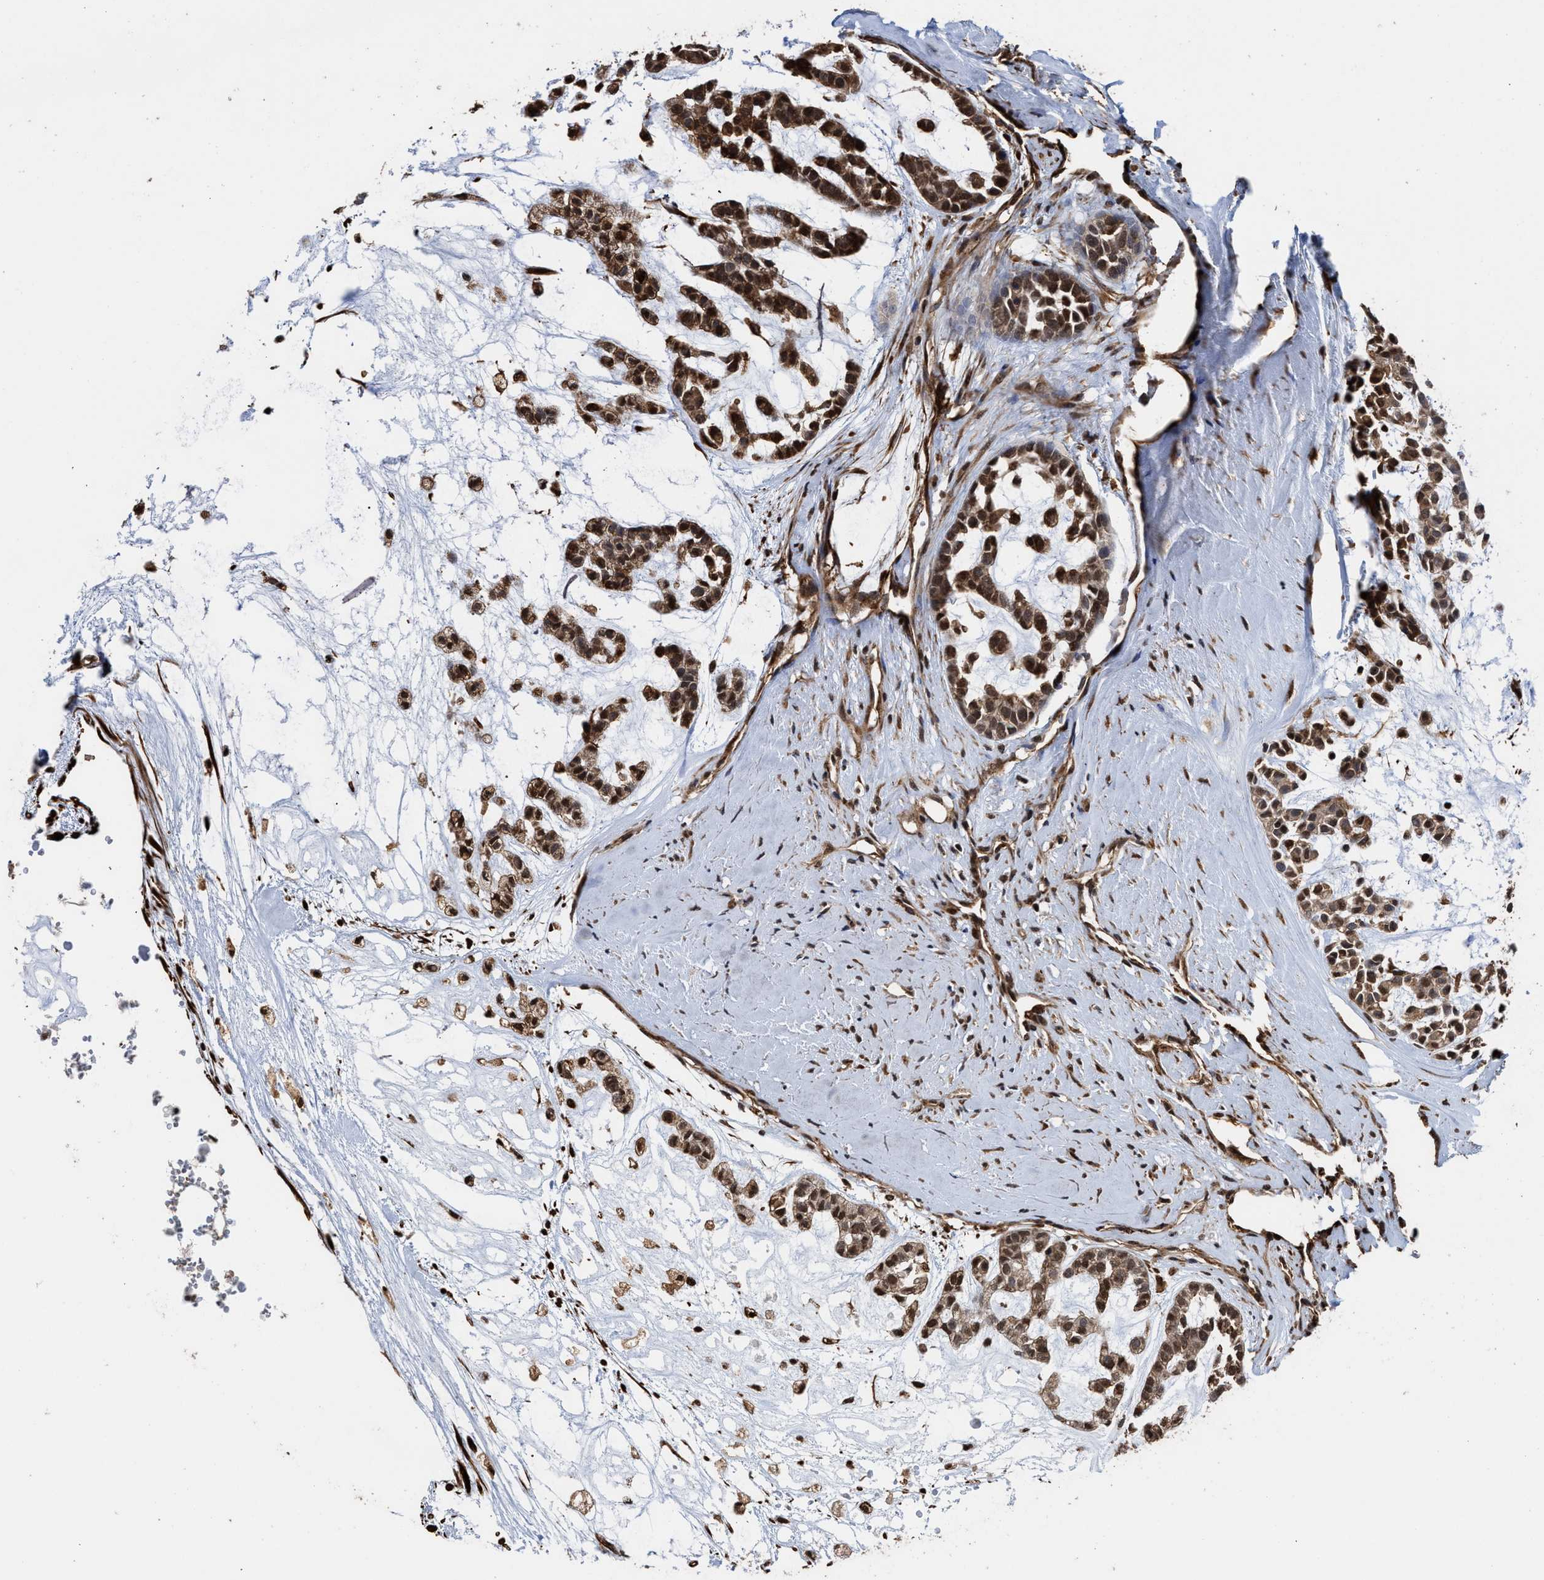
{"staining": {"intensity": "strong", "quantity": ">75%", "location": "cytoplasmic/membranous,nuclear"}, "tissue": "head and neck cancer", "cell_type": "Tumor cells", "image_type": "cancer", "snomed": [{"axis": "morphology", "description": "Adenocarcinoma, NOS"}, {"axis": "morphology", "description": "Adenoma, NOS"}, {"axis": "topography", "description": "Head-Neck"}], "caption": "Immunohistochemistry (IHC) (DAB (3,3'-diaminobenzidine)) staining of human head and neck cancer (adenocarcinoma) displays strong cytoplasmic/membranous and nuclear protein staining in about >75% of tumor cells.", "gene": "SEPTIN2", "patient": {"sex": "female", "age": 55}}